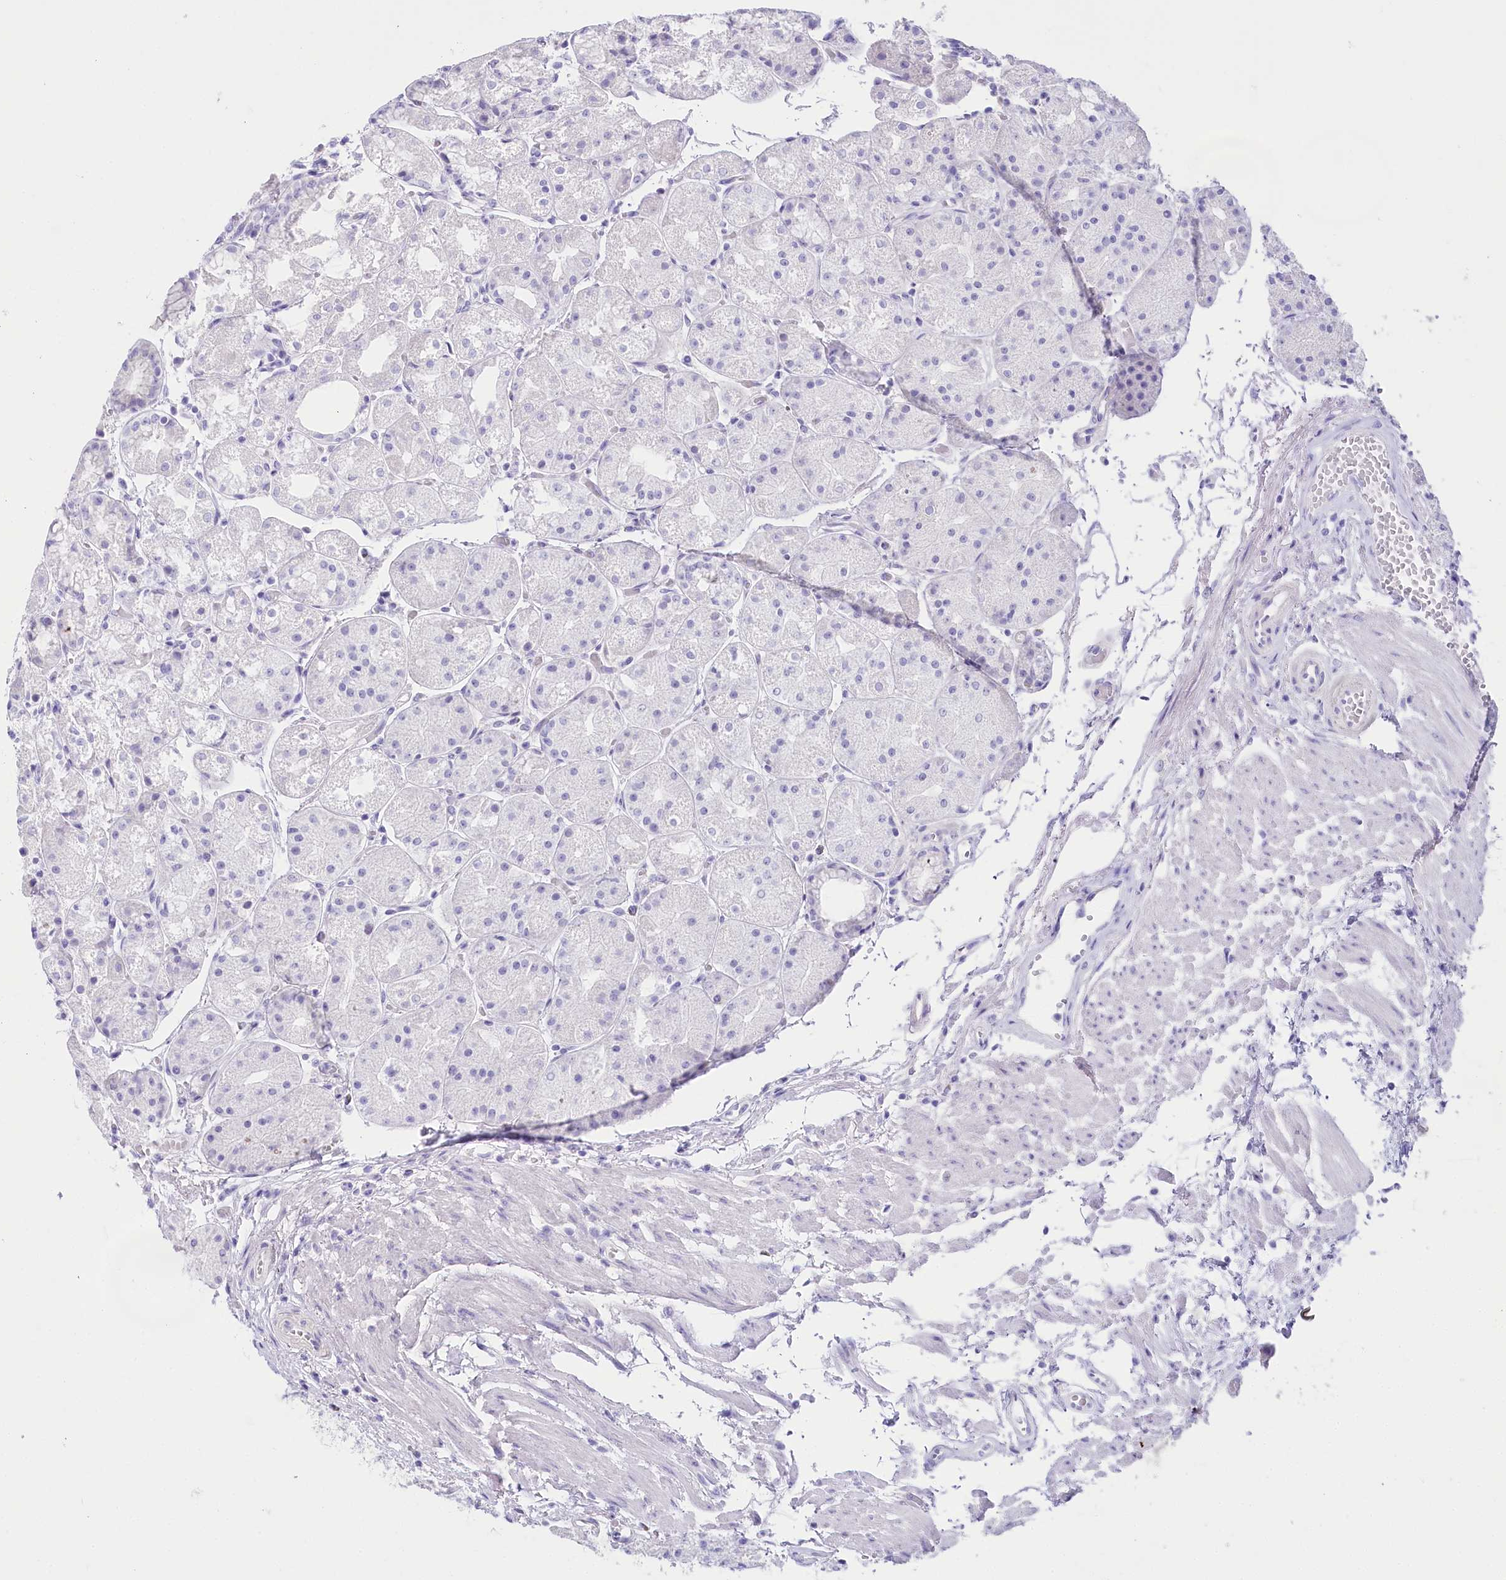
{"staining": {"intensity": "moderate", "quantity": "<25%", "location": "cytoplasmic/membranous"}, "tissue": "stomach", "cell_type": "Glandular cells", "image_type": "normal", "snomed": [{"axis": "morphology", "description": "Normal tissue, NOS"}, {"axis": "topography", "description": "Stomach, upper"}], "caption": "This image shows normal stomach stained with IHC to label a protein in brown. The cytoplasmic/membranous of glandular cells show moderate positivity for the protein. Nuclei are counter-stained blue.", "gene": "MYOZ1", "patient": {"sex": "male", "age": 72}}